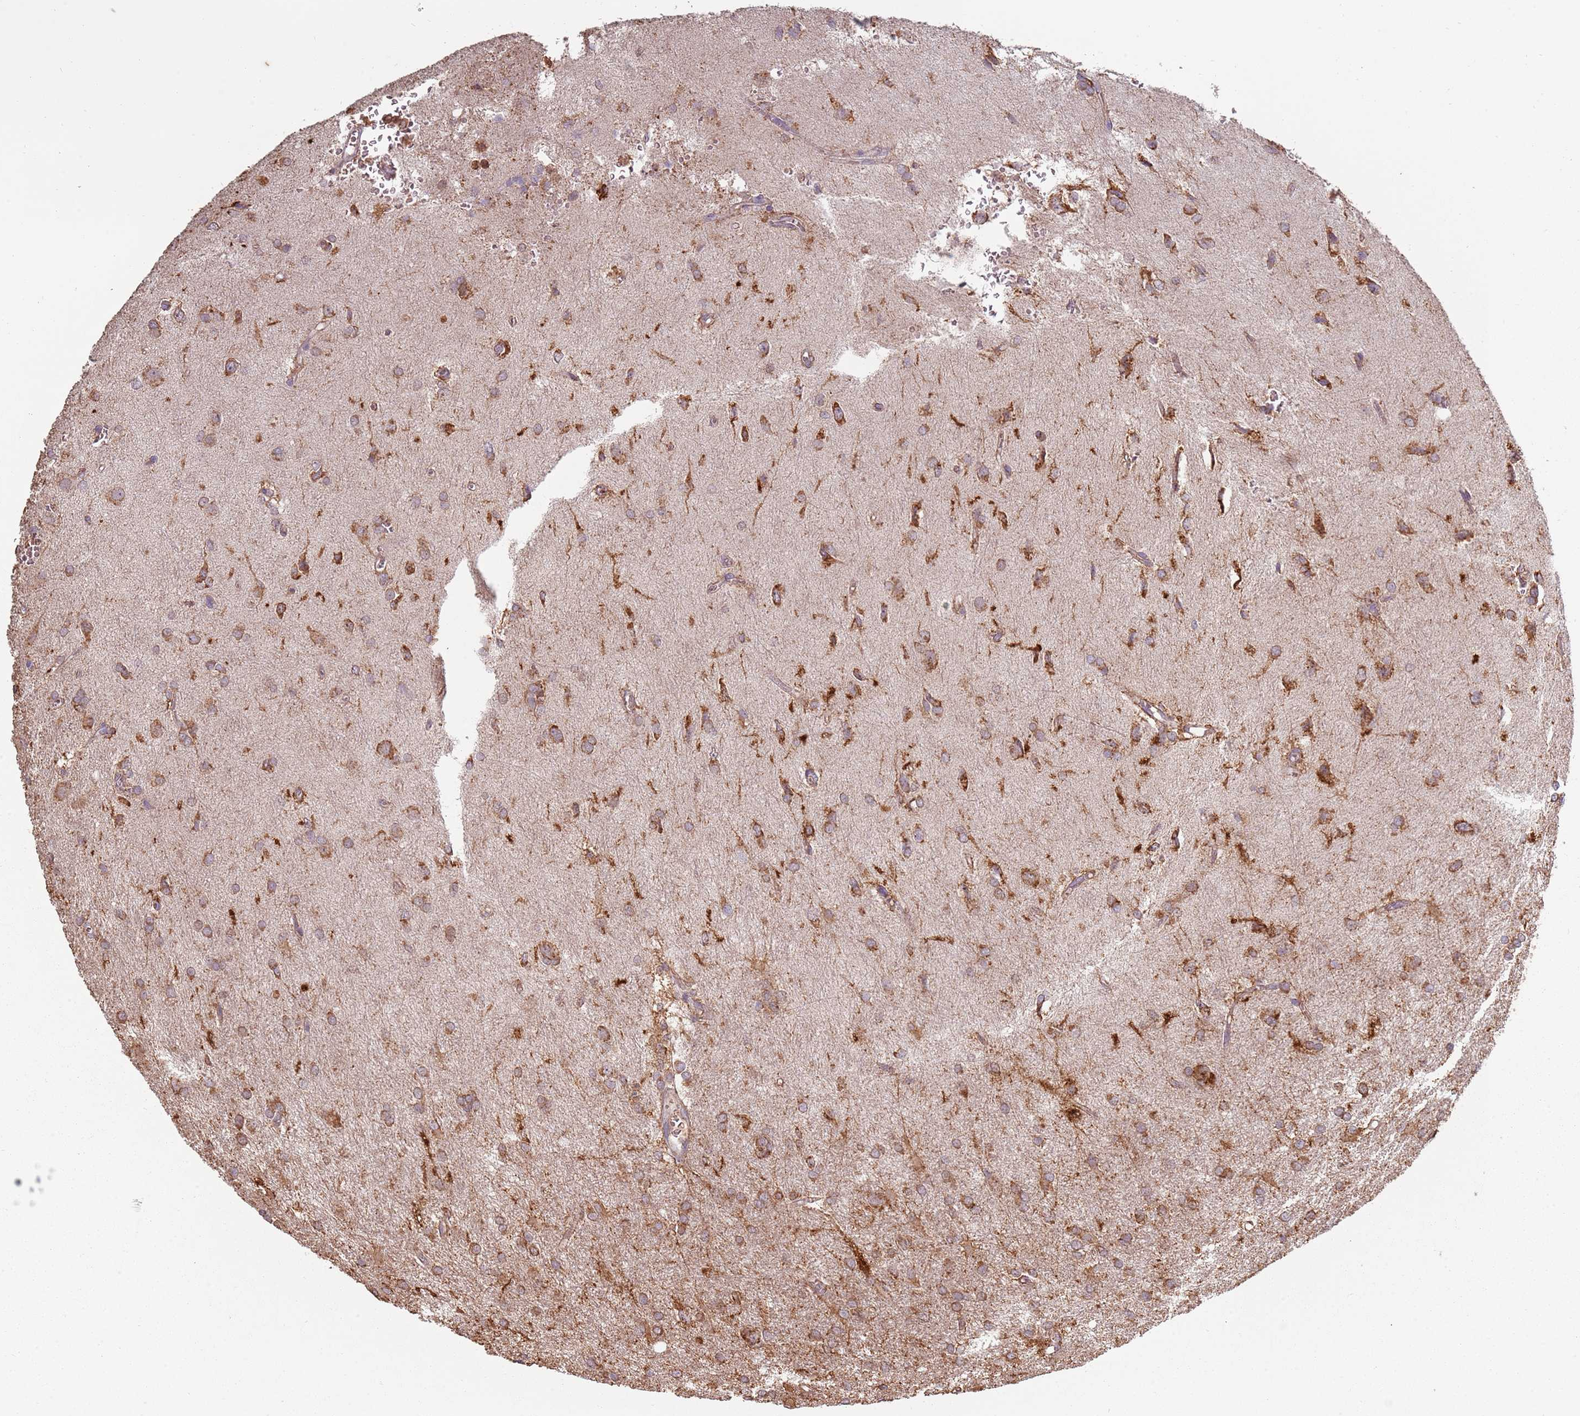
{"staining": {"intensity": "moderate", "quantity": "<25%", "location": "cytoplasmic/membranous"}, "tissue": "glioma", "cell_type": "Tumor cells", "image_type": "cancer", "snomed": [{"axis": "morphology", "description": "Glioma, malignant, High grade"}, {"axis": "topography", "description": "Brain"}], "caption": "High-grade glioma (malignant) stained with DAB immunohistochemistry reveals low levels of moderate cytoplasmic/membranous positivity in approximately <25% of tumor cells.", "gene": "ATOSB", "patient": {"sex": "female", "age": 50}}